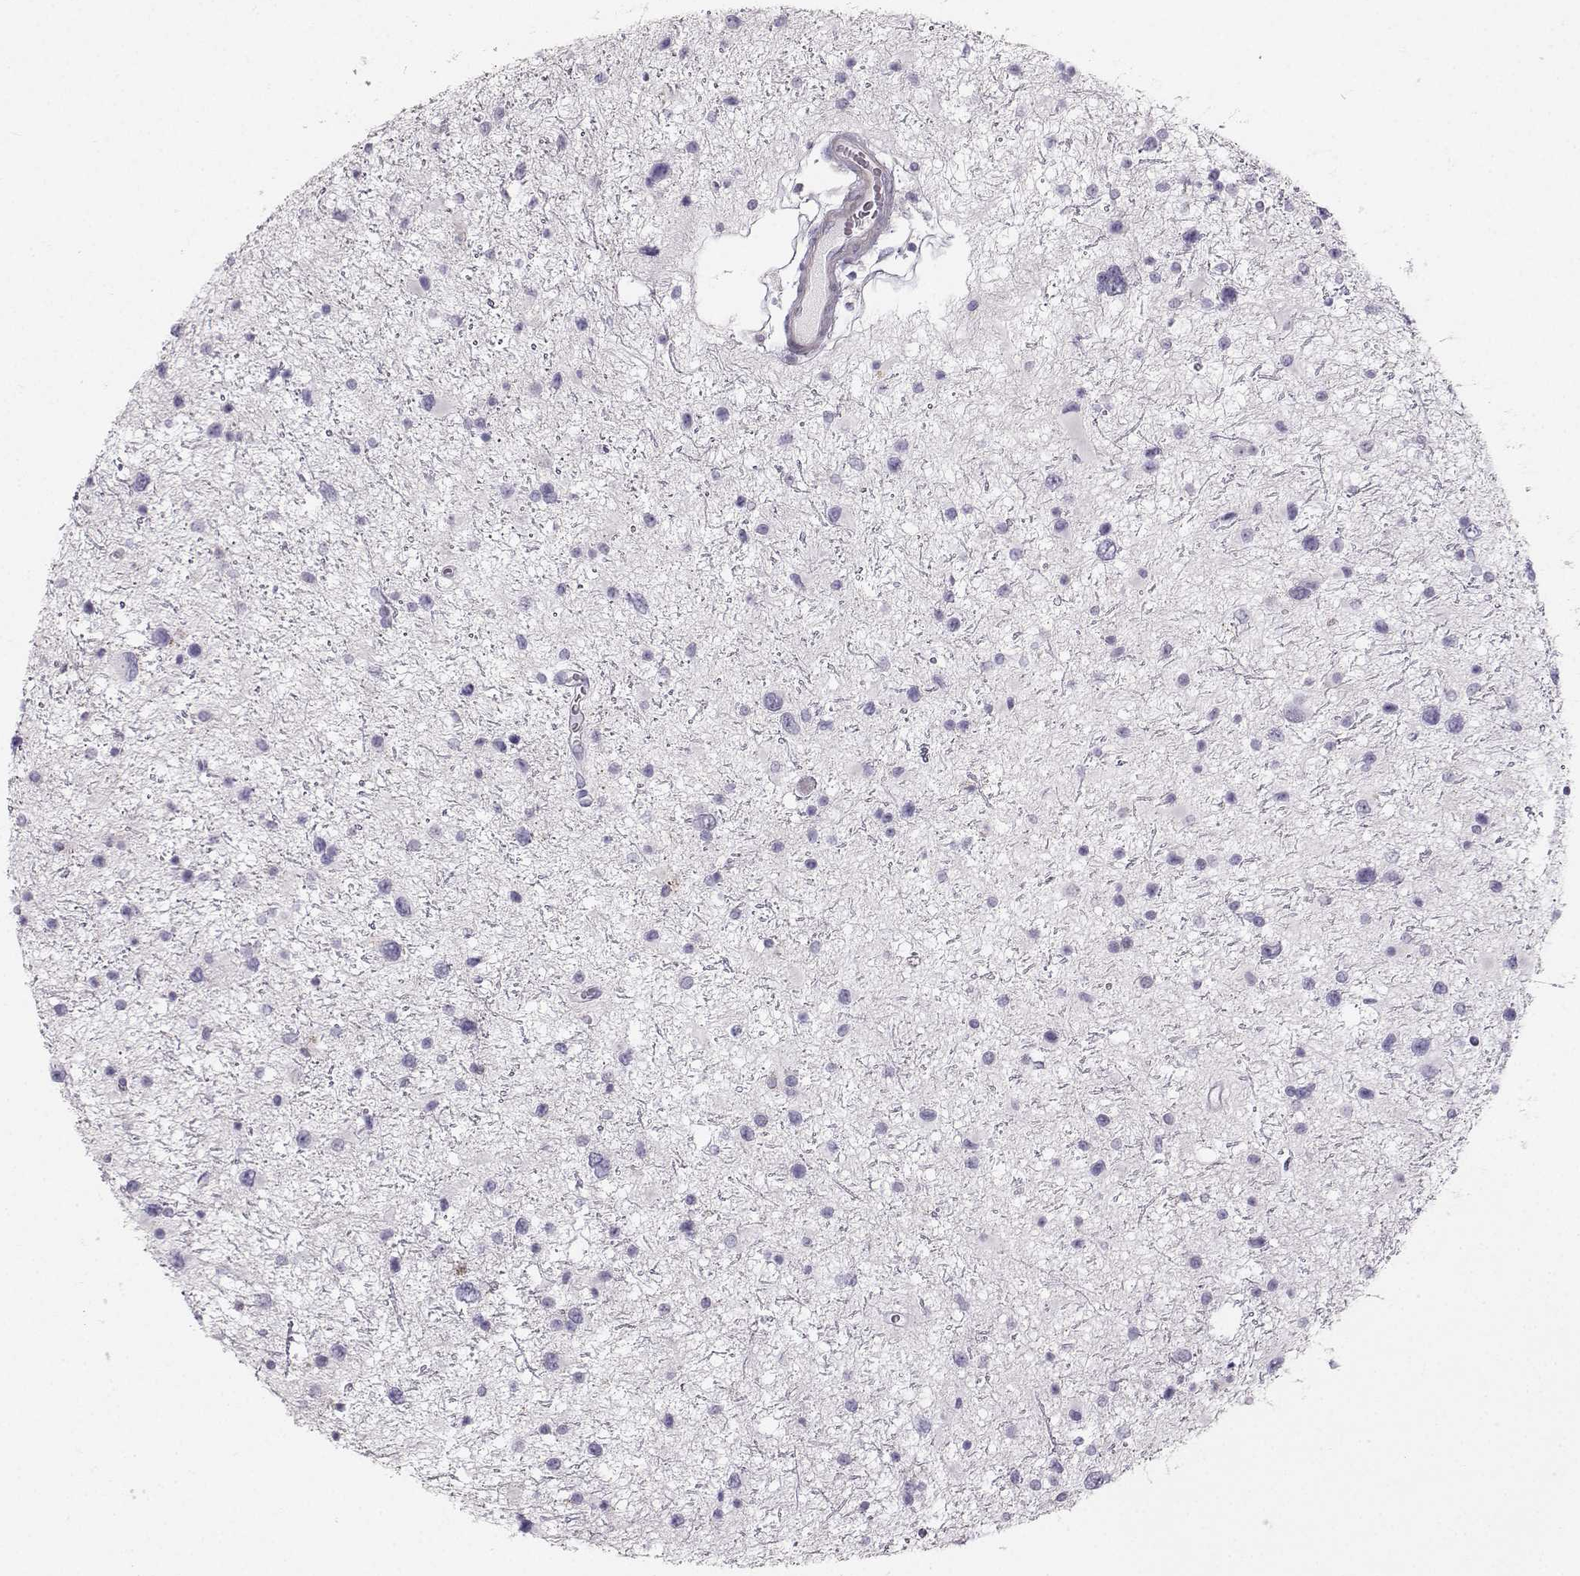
{"staining": {"intensity": "negative", "quantity": "none", "location": "none"}, "tissue": "glioma", "cell_type": "Tumor cells", "image_type": "cancer", "snomed": [{"axis": "morphology", "description": "Glioma, malignant, Low grade"}, {"axis": "topography", "description": "Brain"}], "caption": "High magnification brightfield microscopy of malignant glioma (low-grade) stained with DAB (3,3'-diaminobenzidine) (brown) and counterstained with hematoxylin (blue): tumor cells show no significant positivity.", "gene": "CASR", "patient": {"sex": "female", "age": 32}}